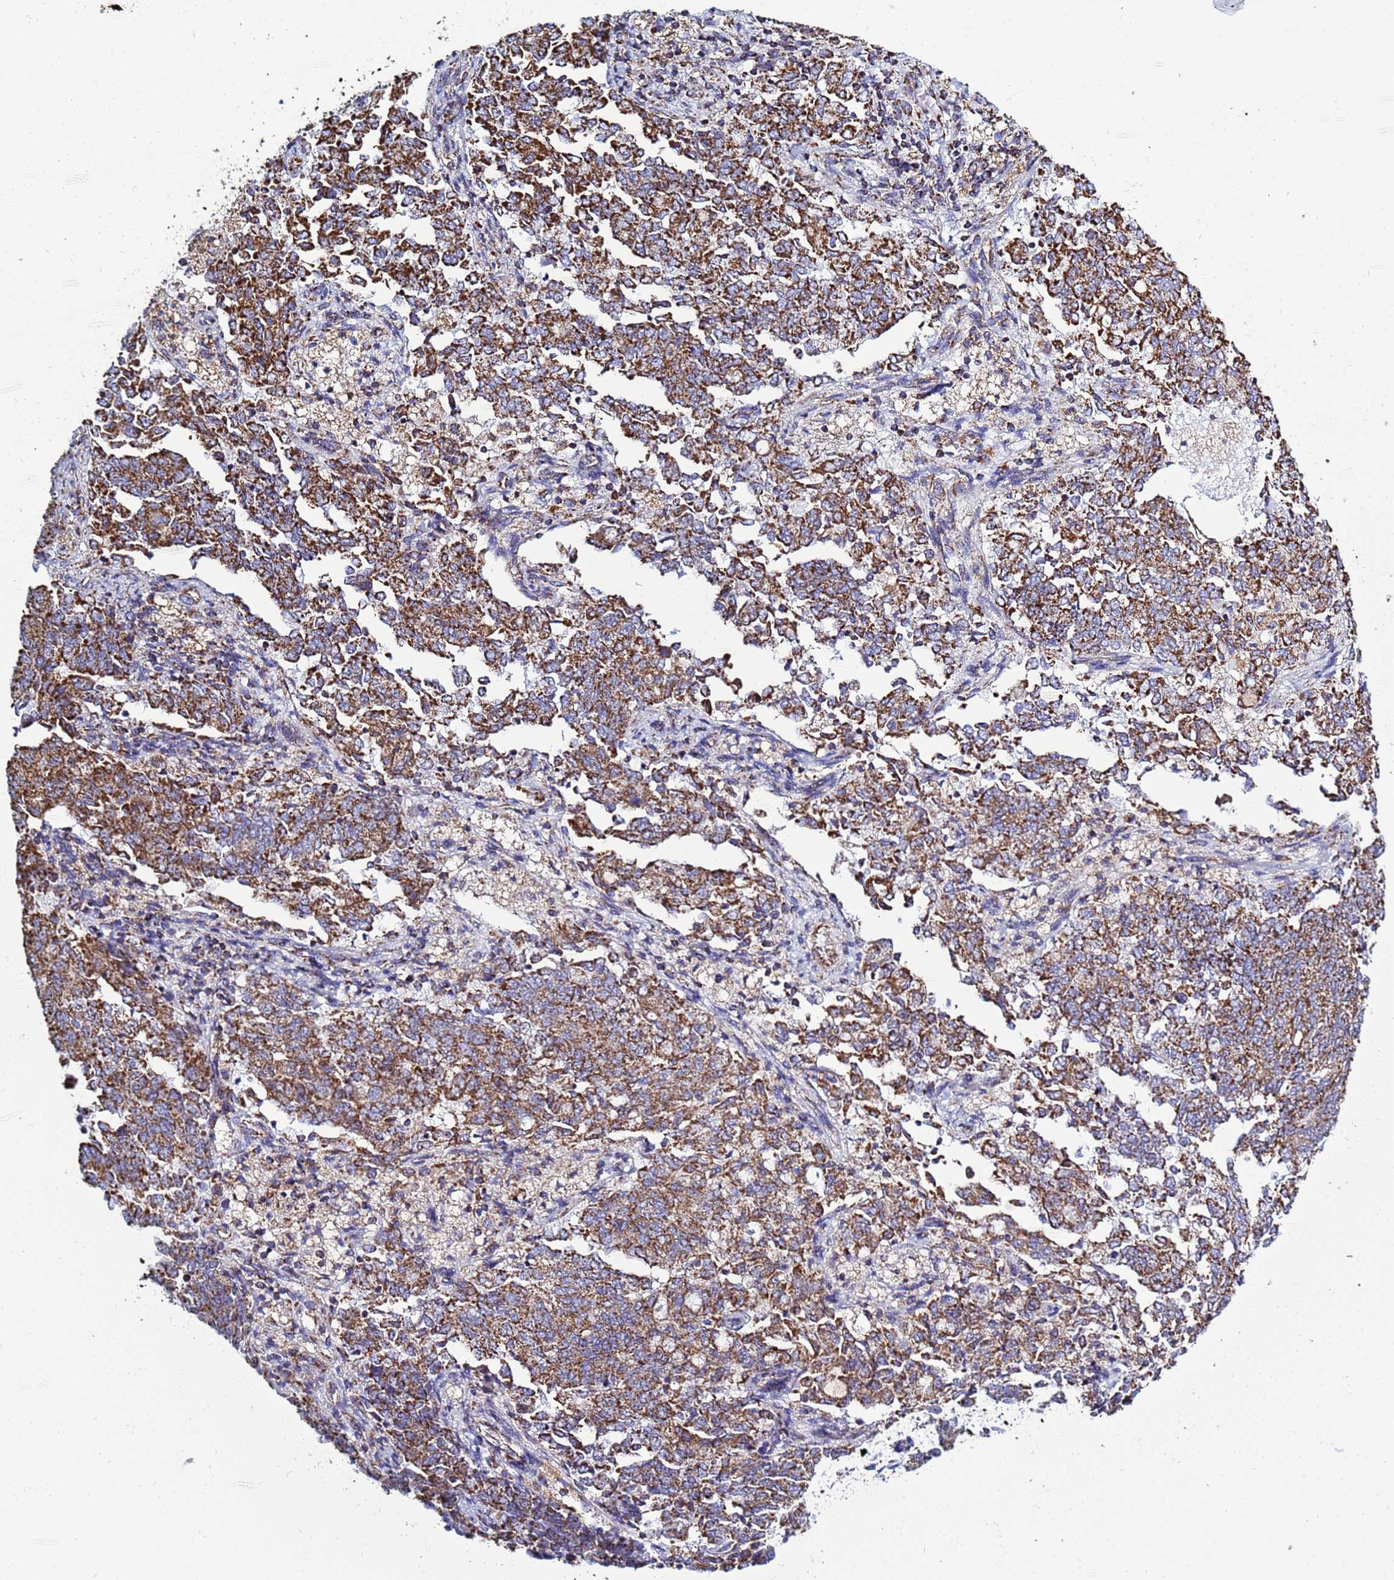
{"staining": {"intensity": "strong", "quantity": ">75%", "location": "cytoplasmic/membranous"}, "tissue": "endometrial cancer", "cell_type": "Tumor cells", "image_type": "cancer", "snomed": [{"axis": "morphology", "description": "Adenocarcinoma, NOS"}, {"axis": "topography", "description": "Endometrium"}], "caption": "This is a photomicrograph of immunohistochemistry (IHC) staining of endometrial cancer, which shows strong staining in the cytoplasmic/membranous of tumor cells.", "gene": "COQ4", "patient": {"sex": "female", "age": 80}}